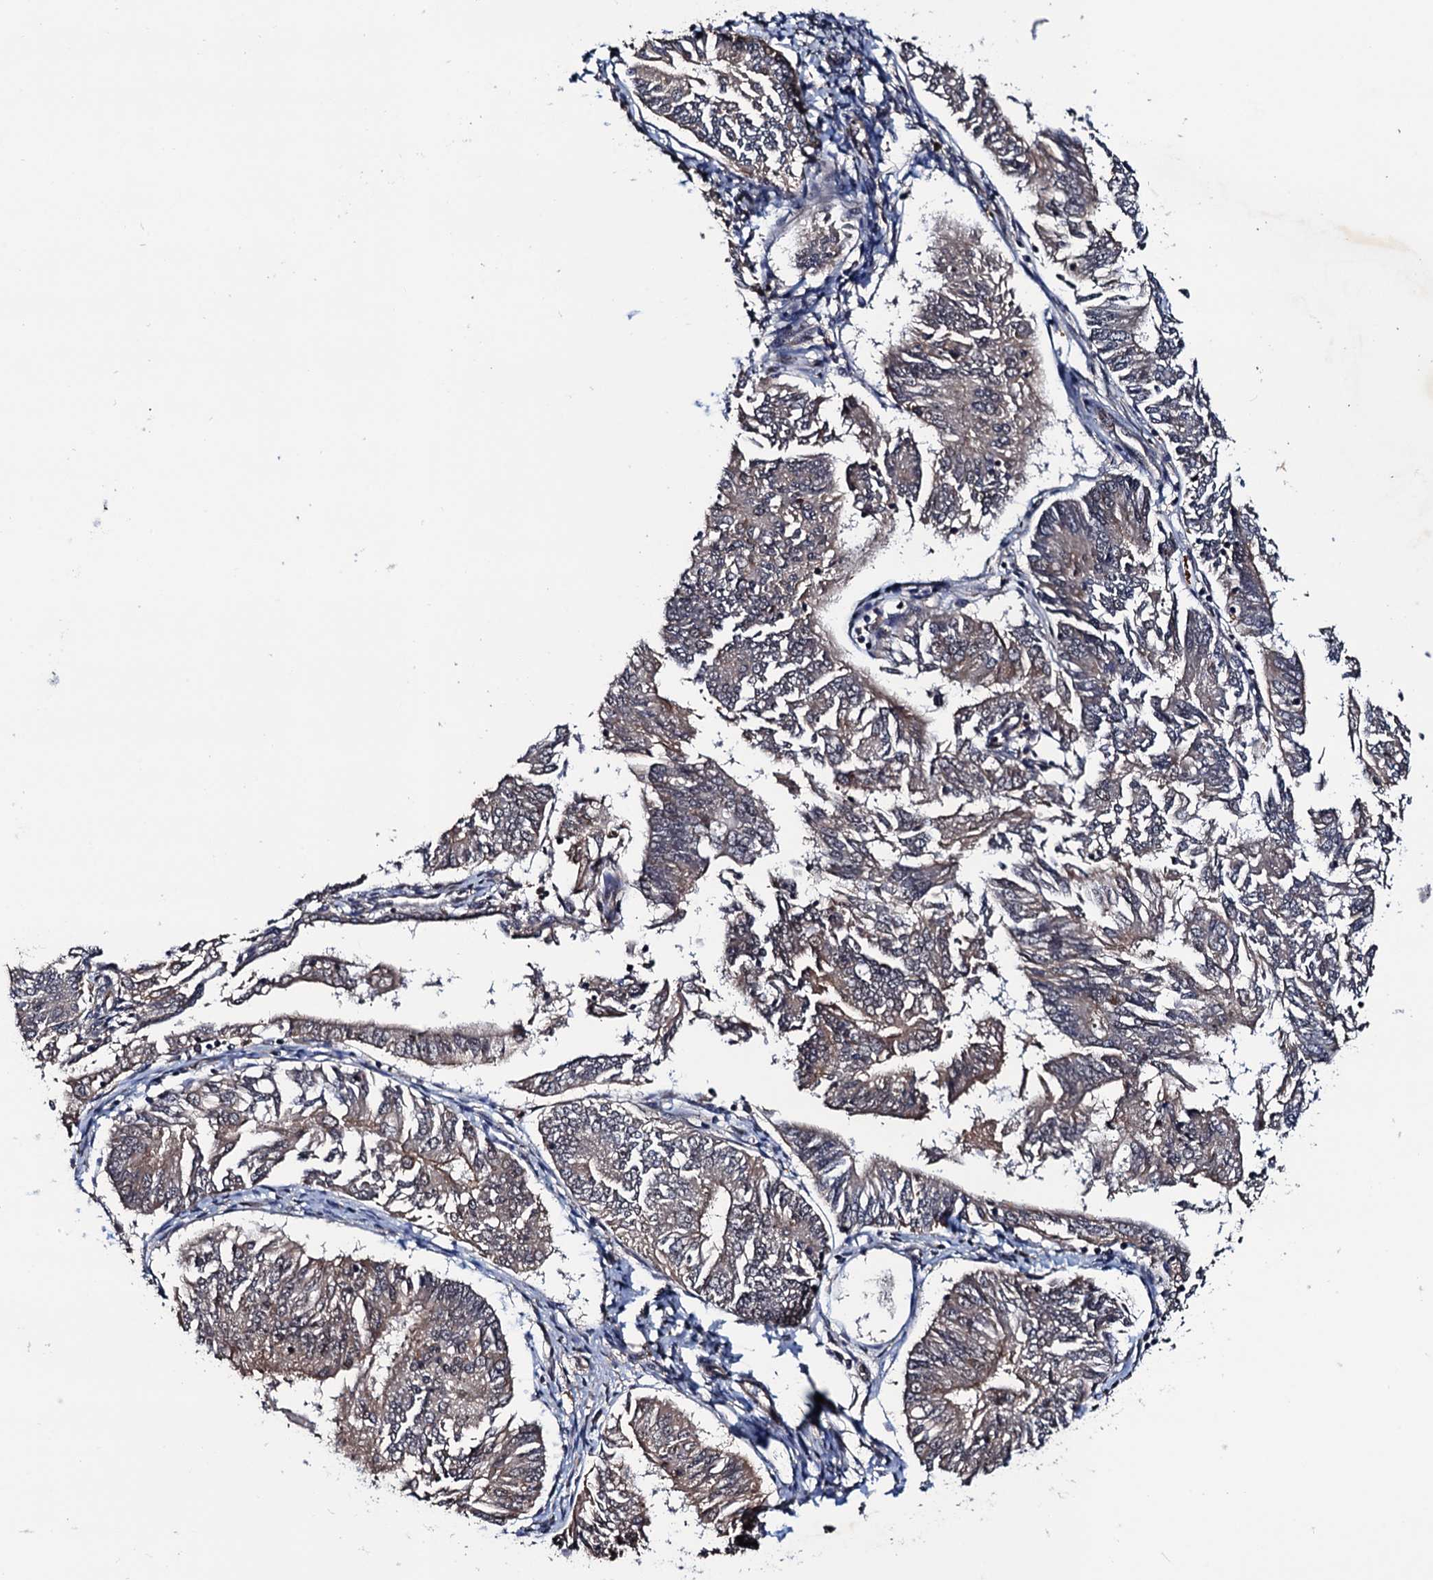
{"staining": {"intensity": "weak", "quantity": "<25%", "location": "cytoplasmic/membranous"}, "tissue": "endometrial cancer", "cell_type": "Tumor cells", "image_type": "cancer", "snomed": [{"axis": "morphology", "description": "Adenocarcinoma, NOS"}, {"axis": "topography", "description": "Endometrium"}], "caption": "Immunohistochemistry image of adenocarcinoma (endometrial) stained for a protein (brown), which reveals no expression in tumor cells.", "gene": "NAA16", "patient": {"sex": "female", "age": 58}}